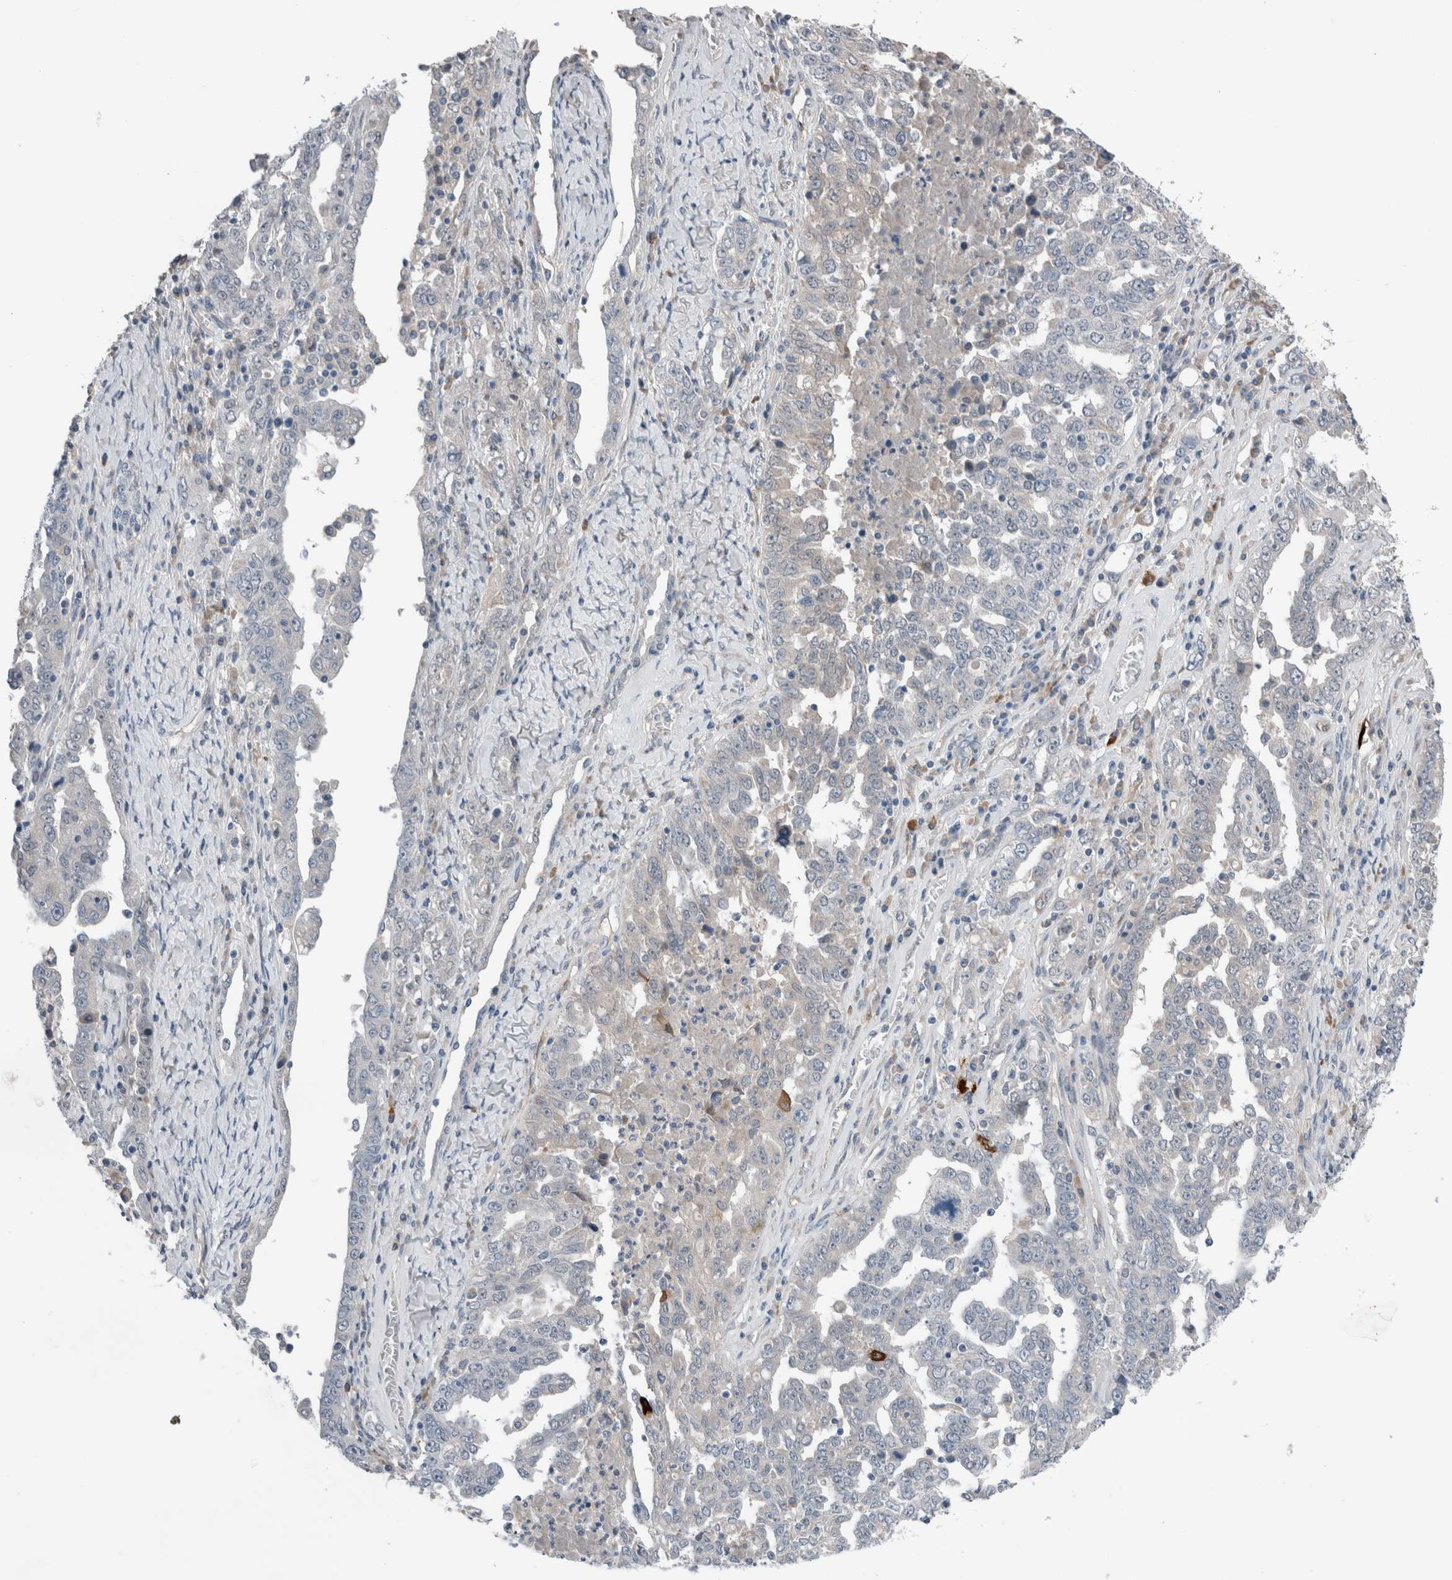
{"staining": {"intensity": "negative", "quantity": "none", "location": "none"}, "tissue": "ovarian cancer", "cell_type": "Tumor cells", "image_type": "cancer", "snomed": [{"axis": "morphology", "description": "Carcinoma, endometroid"}, {"axis": "topography", "description": "Ovary"}], "caption": "Immunohistochemical staining of human ovarian cancer shows no significant staining in tumor cells.", "gene": "CRNN", "patient": {"sex": "female", "age": 62}}